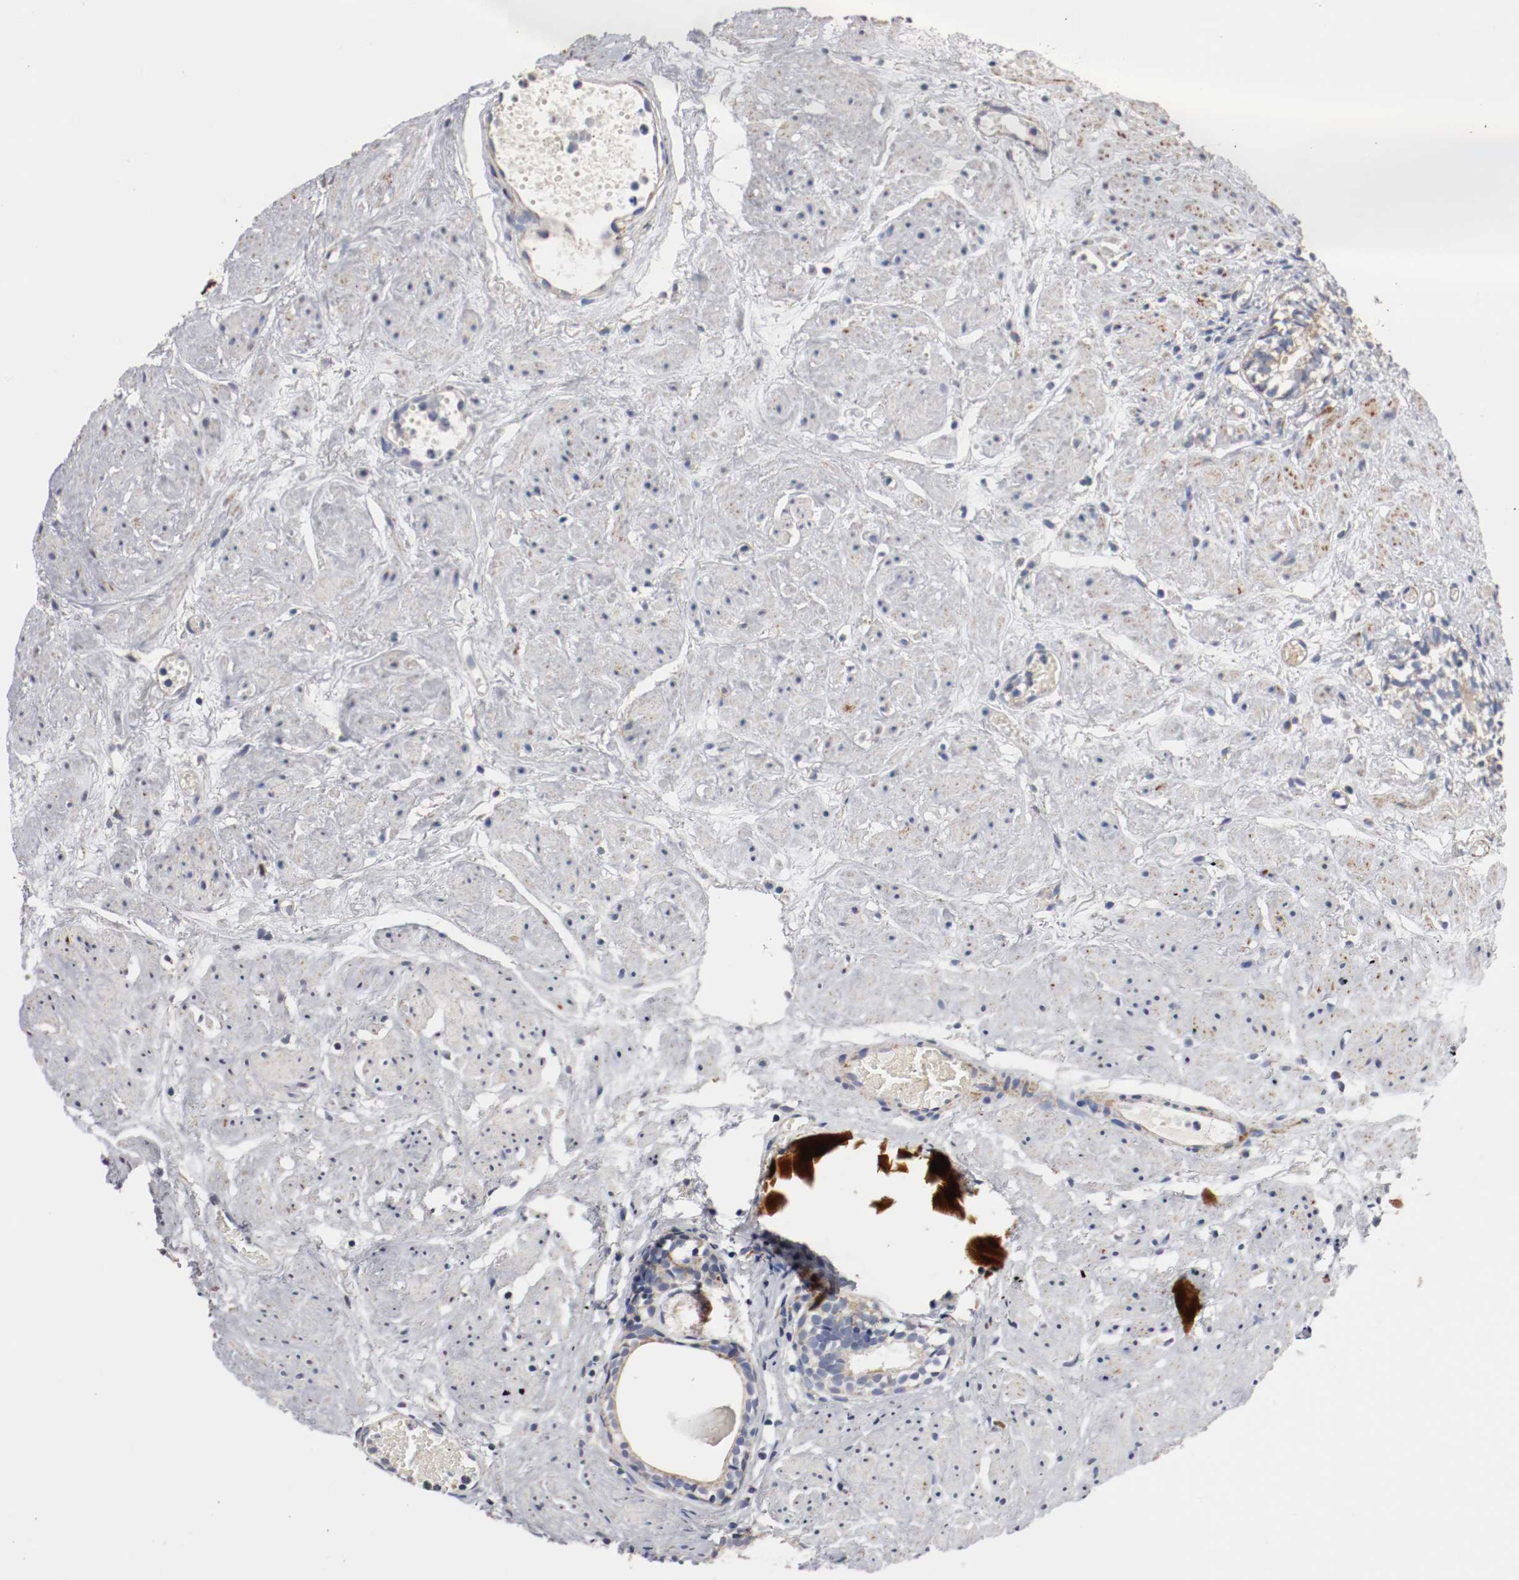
{"staining": {"intensity": "weak", "quantity": "25%-75%", "location": "cytoplasmic/membranous"}, "tissue": "prostate cancer", "cell_type": "Tumor cells", "image_type": "cancer", "snomed": [{"axis": "morphology", "description": "Adenocarcinoma, High grade"}, {"axis": "topography", "description": "Prostate"}], "caption": "About 25%-75% of tumor cells in high-grade adenocarcinoma (prostate) show weak cytoplasmic/membranous protein positivity as visualized by brown immunohistochemical staining.", "gene": "TUBD1", "patient": {"sex": "male", "age": 85}}